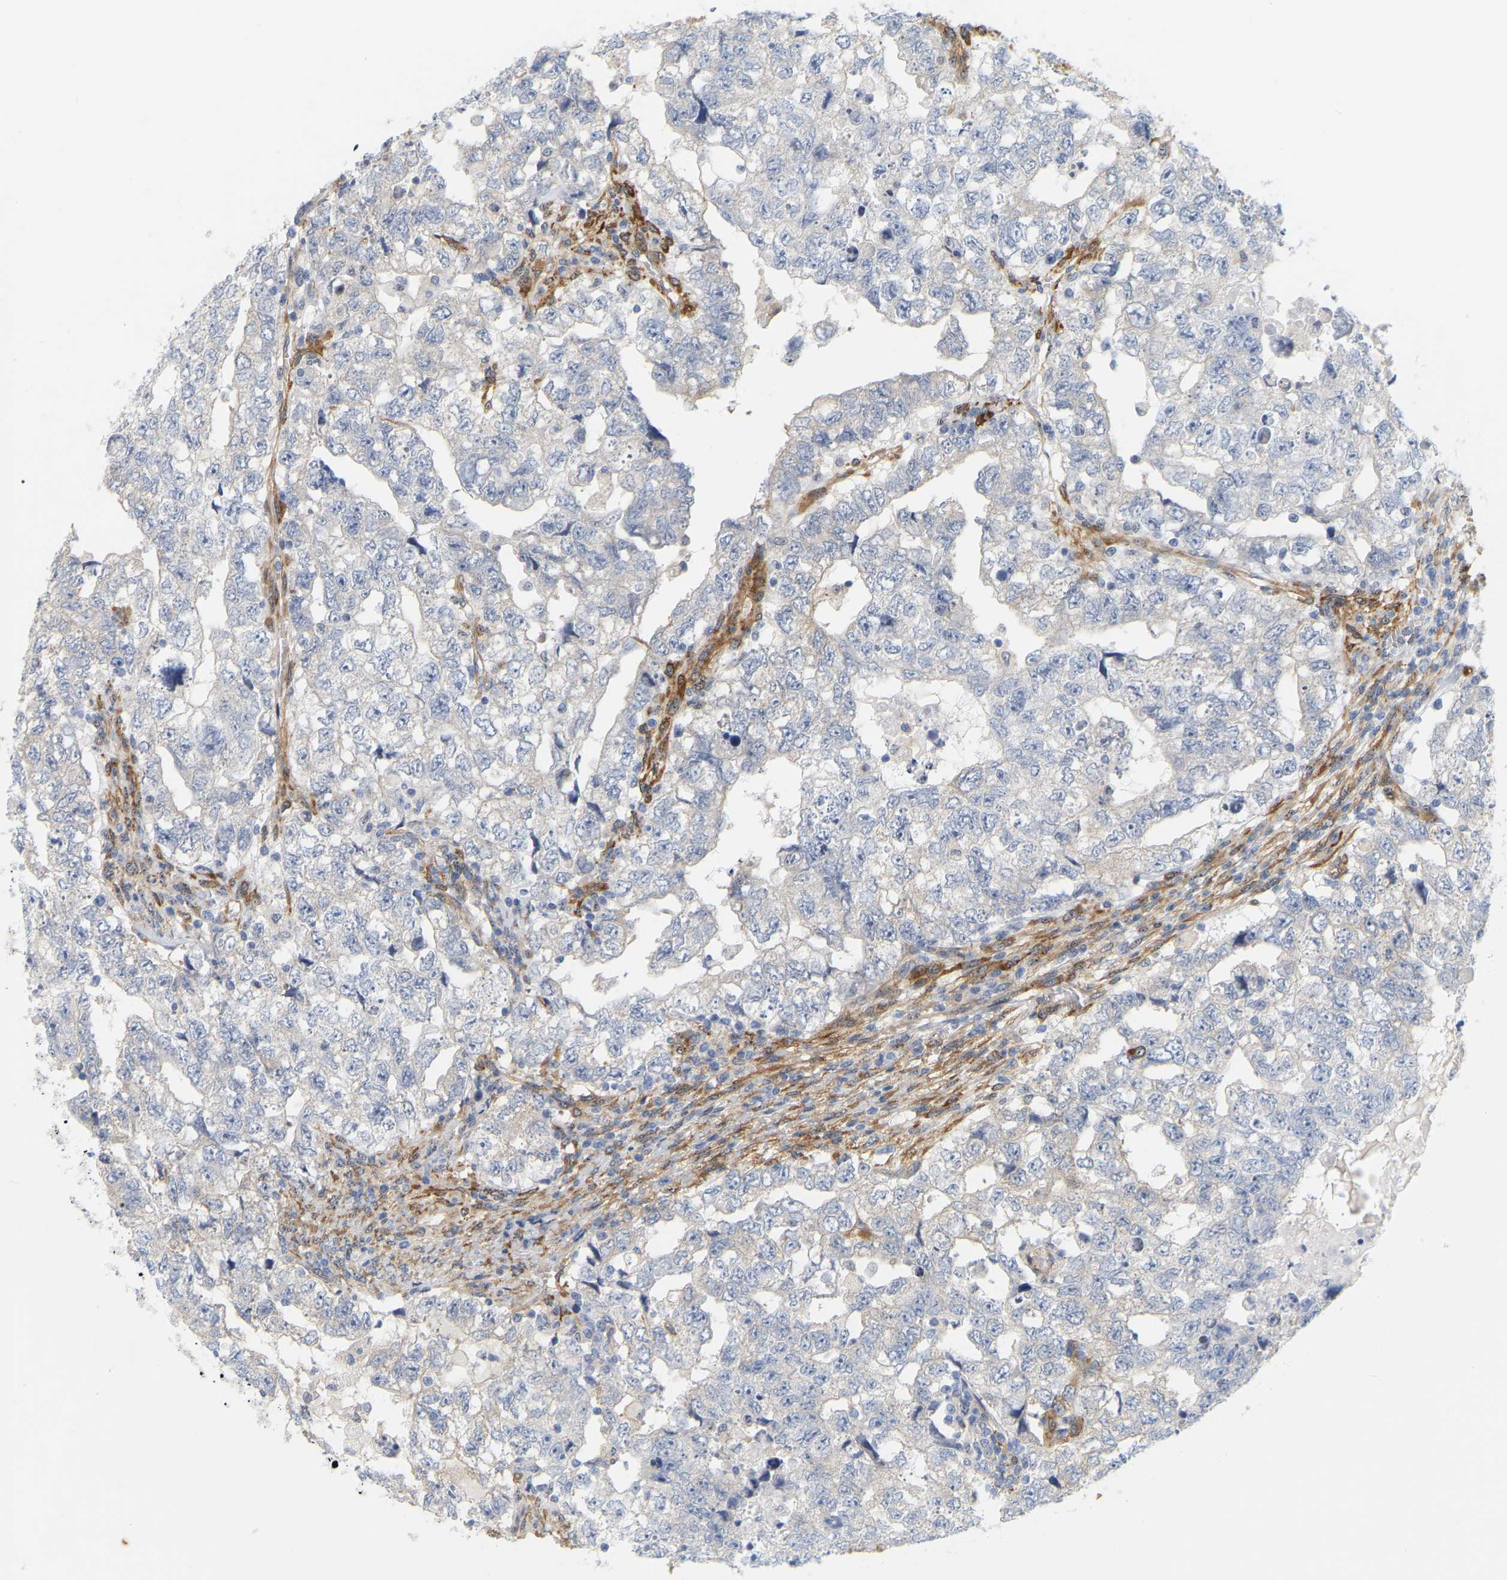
{"staining": {"intensity": "weak", "quantity": "<25%", "location": "cytoplasmic/membranous"}, "tissue": "testis cancer", "cell_type": "Tumor cells", "image_type": "cancer", "snomed": [{"axis": "morphology", "description": "Carcinoma, Embryonal, NOS"}, {"axis": "topography", "description": "Testis"}], "caption": "Tumor cells show no significant protein expression in testis cancer.", "gene": "RAPH1", "patient": {"sex": "male", "age": 36}}